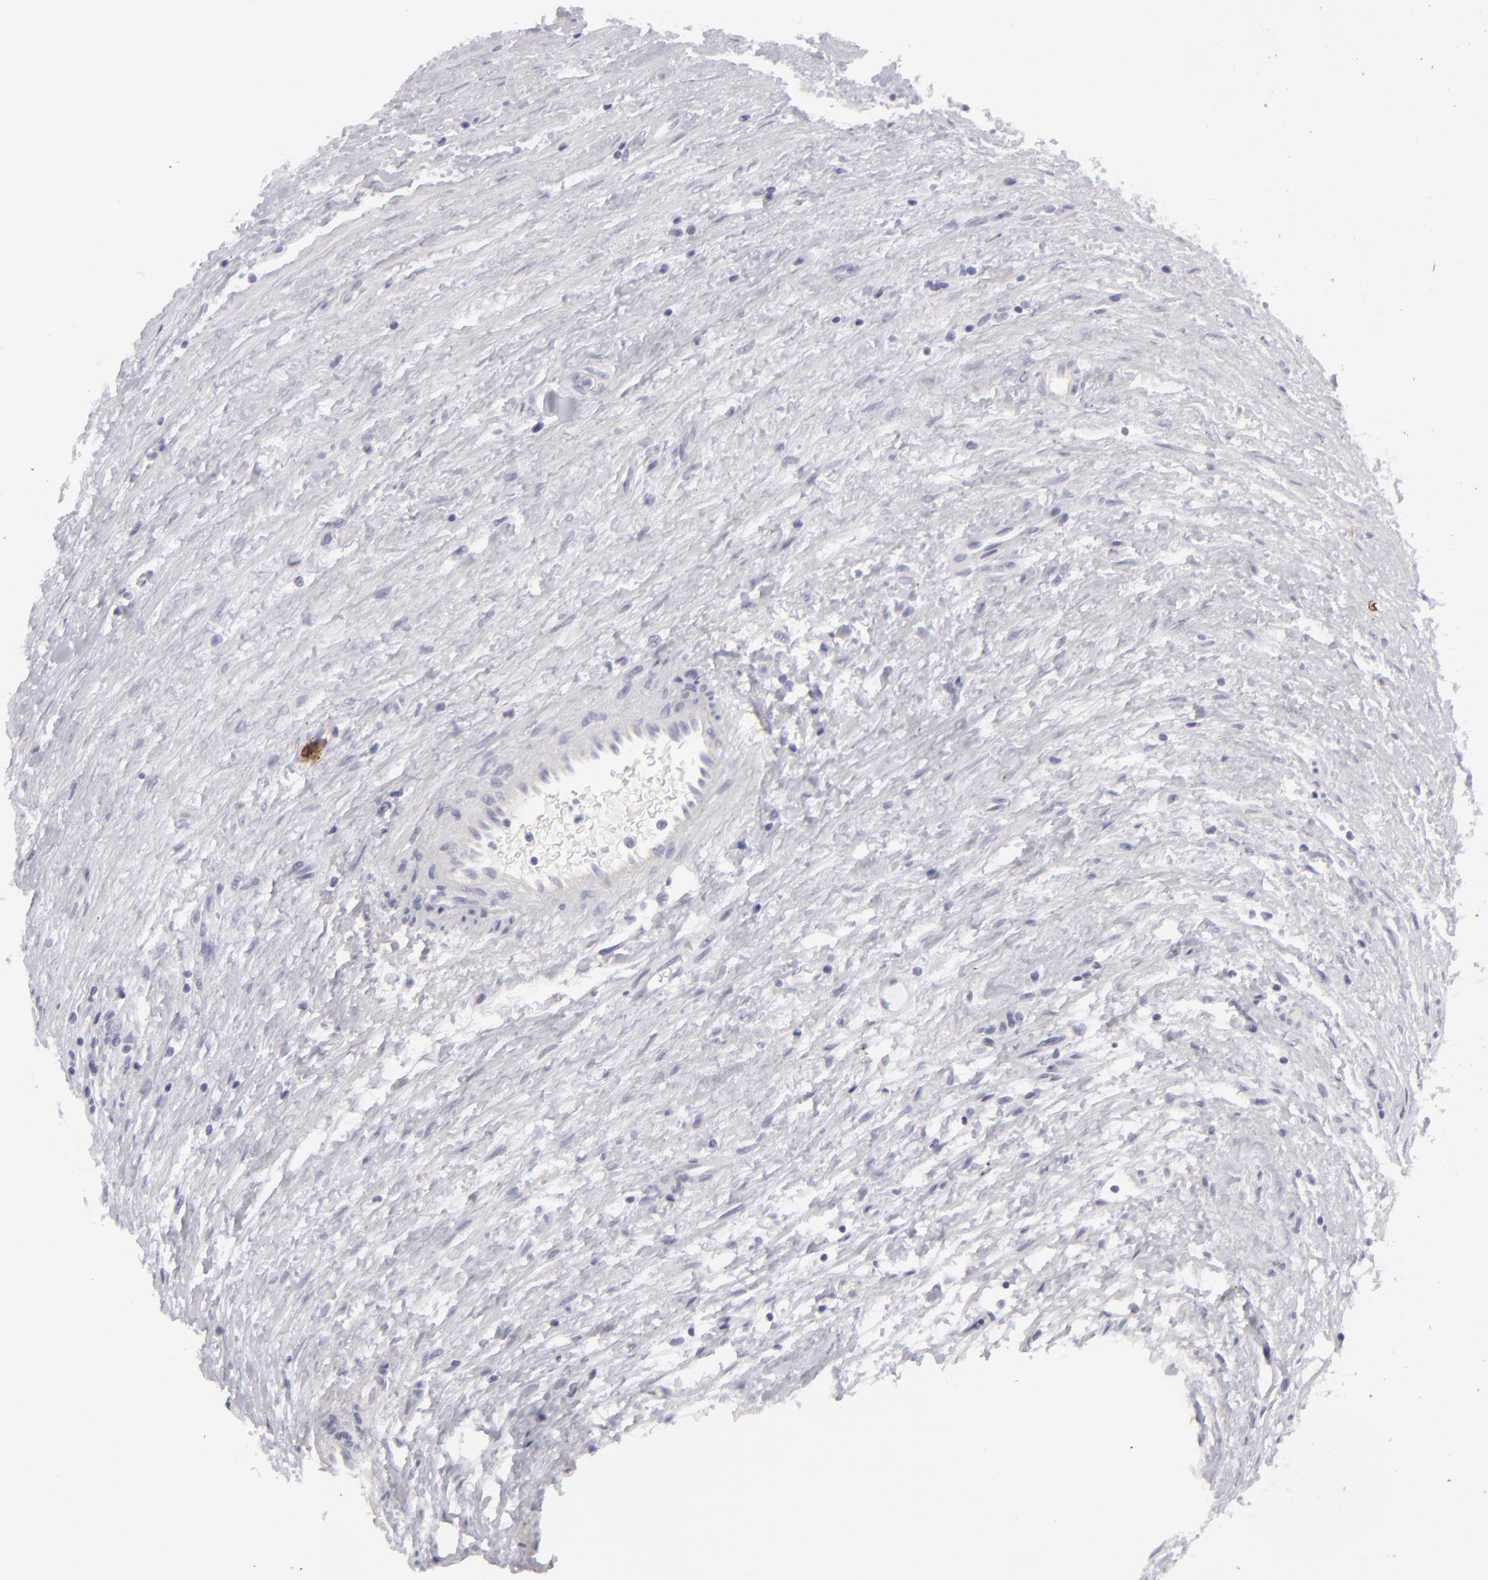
{"staining": {"intensity": "negative", "quantity": "none", "location": "none"}, "tissue": "testis cancer", "cell_type": "Tumor cells", "image_type": "cancer", "snomed": [{"axis": "morphology", "description": "Seminoma, NOS"}, {"axis": "topography", "description": "Testis"}], "caption": "This is a histopathology image of immunohistochemistry staining of testis cancer, which shows no positivity in tumor cells.", "gene": "KRT1", "patient": {"sex": "male", "age": 43}}